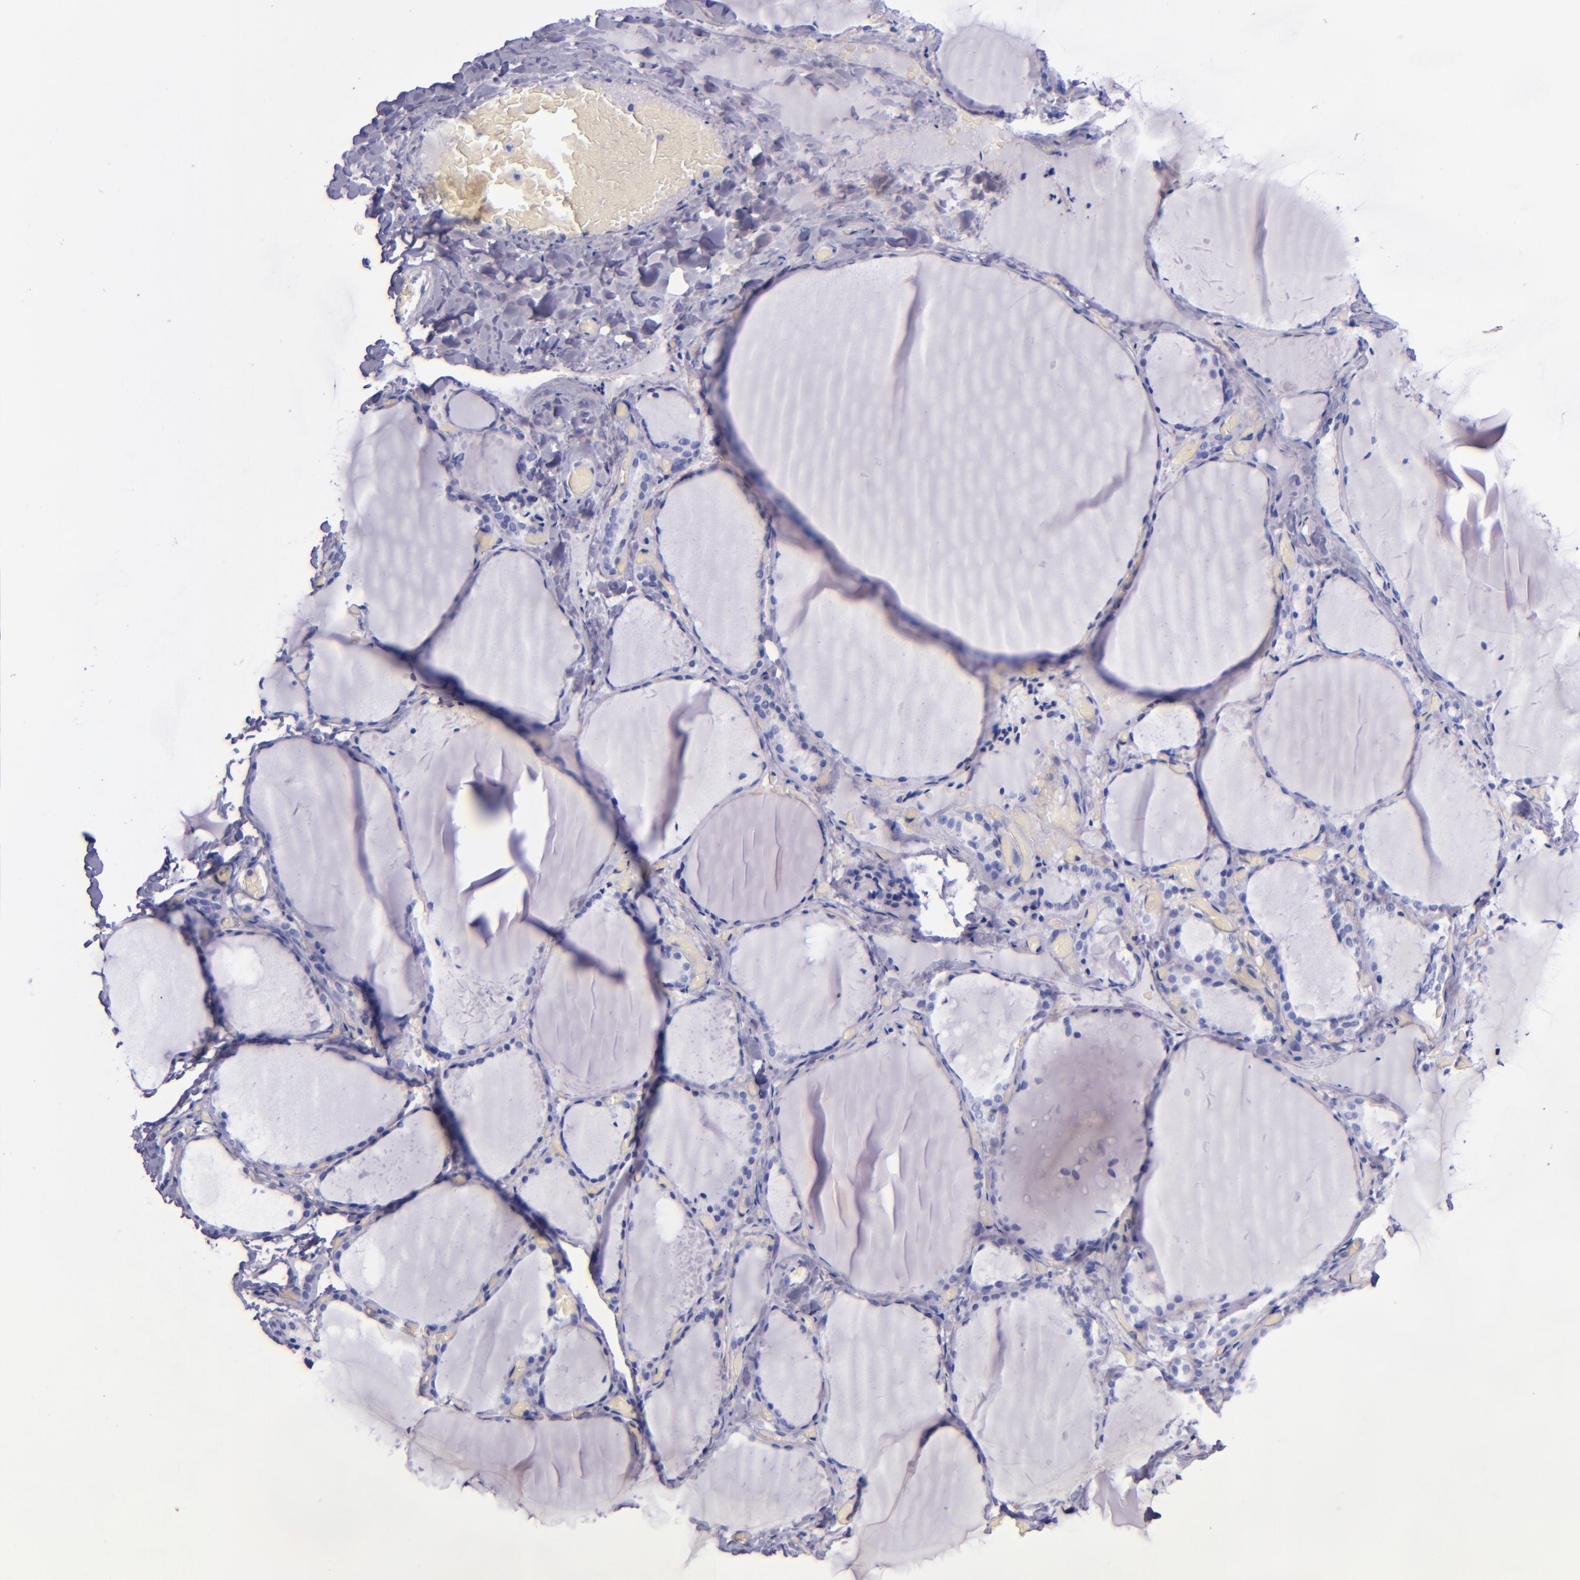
{"staining": {"intensity": "negative", "quantity": "none", "location": "none"}, "tissue": "thyroid gland", "cell_type": "Glandular cells", "image_type": "normal", "snomed": [{"axis": "morphology", "description": "Normal tissue, NOS"}, {"axis": "topography", "description": "Thyroid gland"}], "caption": "Immunohistochemistry micrograph of normal human thyroid gland stained for a protein (brown), which exhibits no expression in glandular cells. (Brightfield microscopy of DAB (3,3'-diaminobenzidine) immunohistochemistry at high magnification).", "gene": "LAG3", "patient": {"sex": "female", "age": 22}}